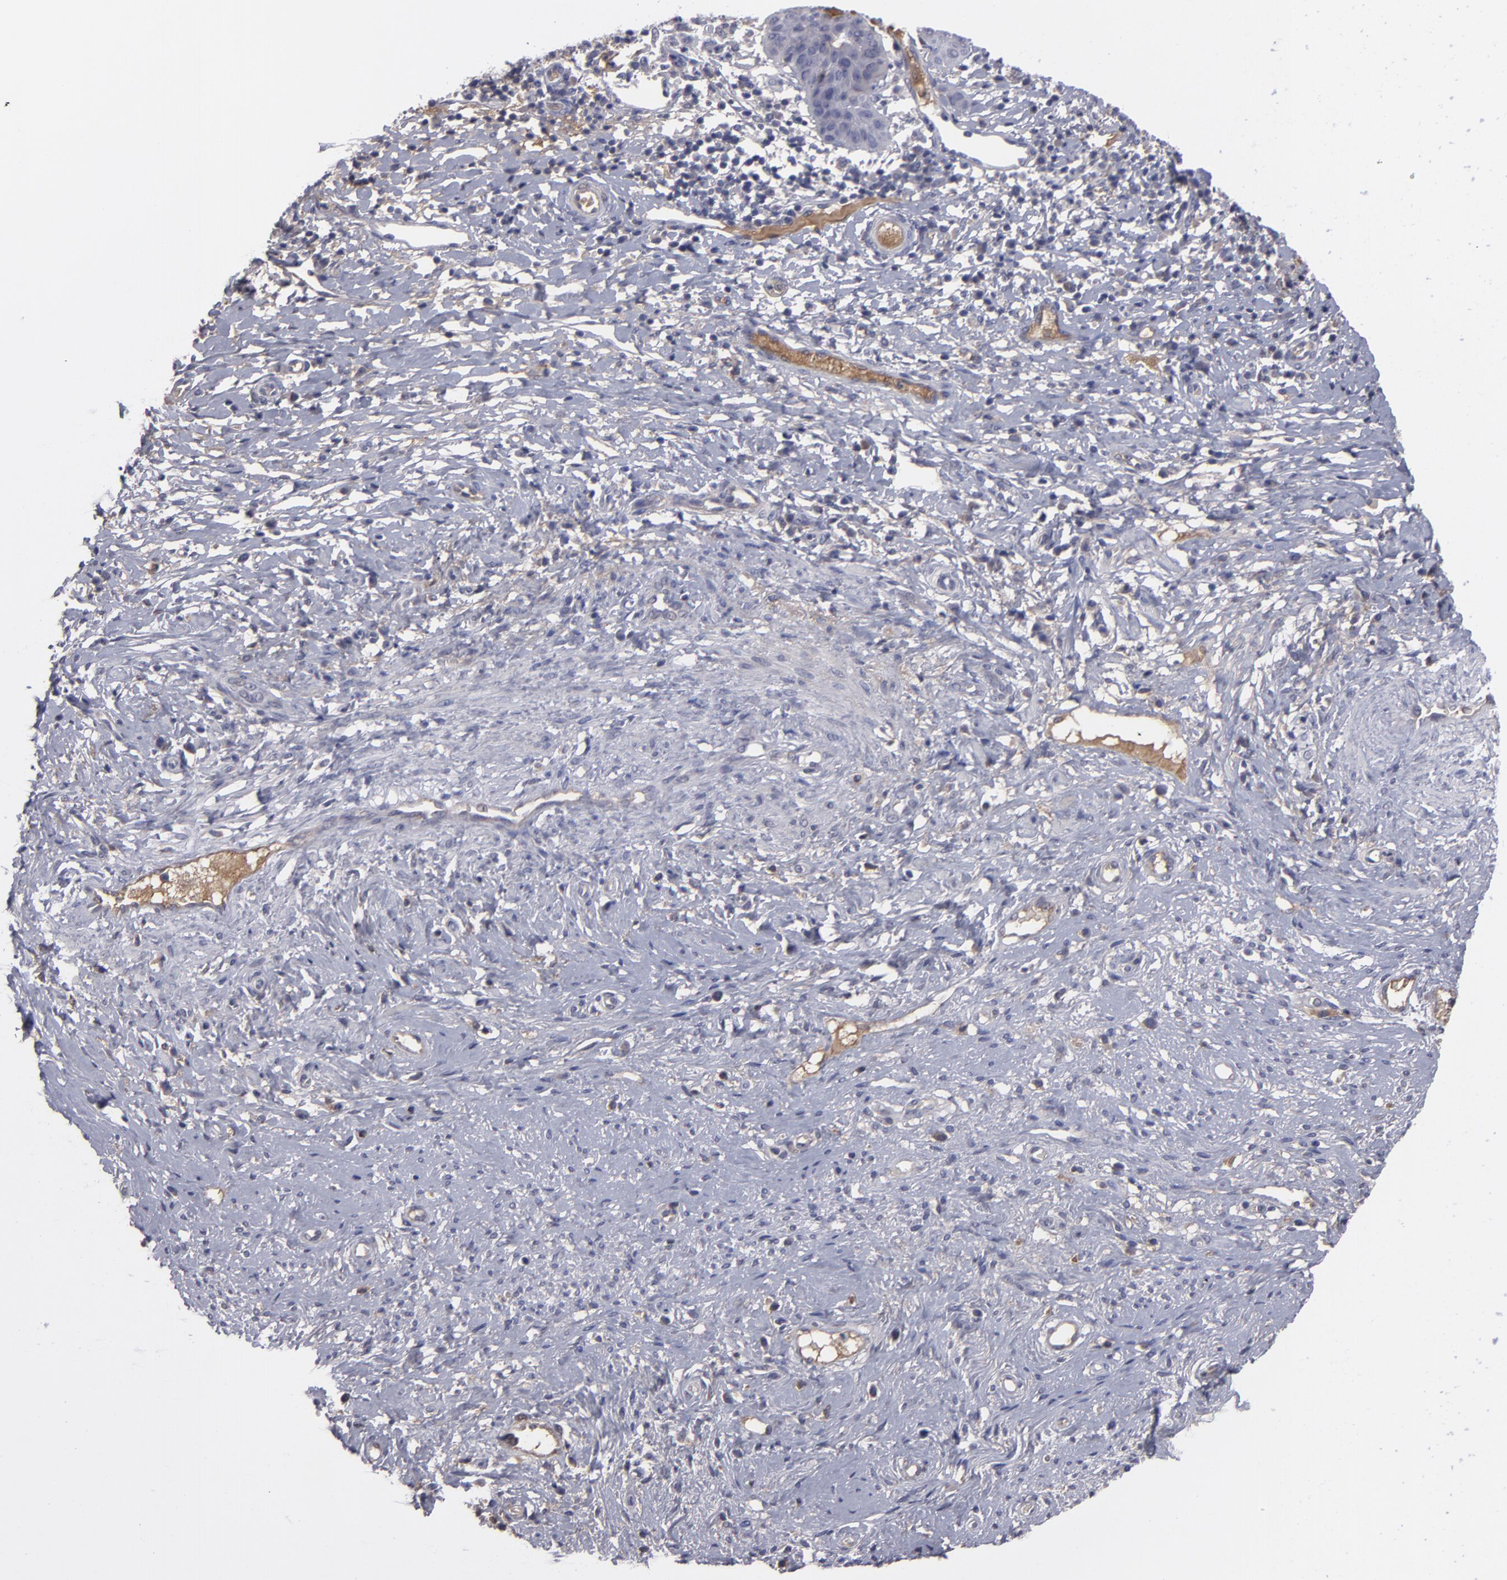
{"staining": {"intensity": "negative", "quantity": "none", "location": "none"}, "tissue": "cervical cancer", "cell_type": "Tumor cells", "image_type": "cancer", "snomed": [{"axis": "morphology", "description": "Normal tissue, NOS"}, {"axis": "morphology", "description": "Squamous cell carcinoma, NOS"}, {"axis": "topography", "description": "Cervix"}], "caption": "High magnification brightfield microscopy of cervical squamous cell carcinoma stained with DAB (brown) and counterstained with hematoxylin (blue): tumor cells show no significant staining.", "gene": "ITIH4", "patient": {"sex": "female", "age": 39}}